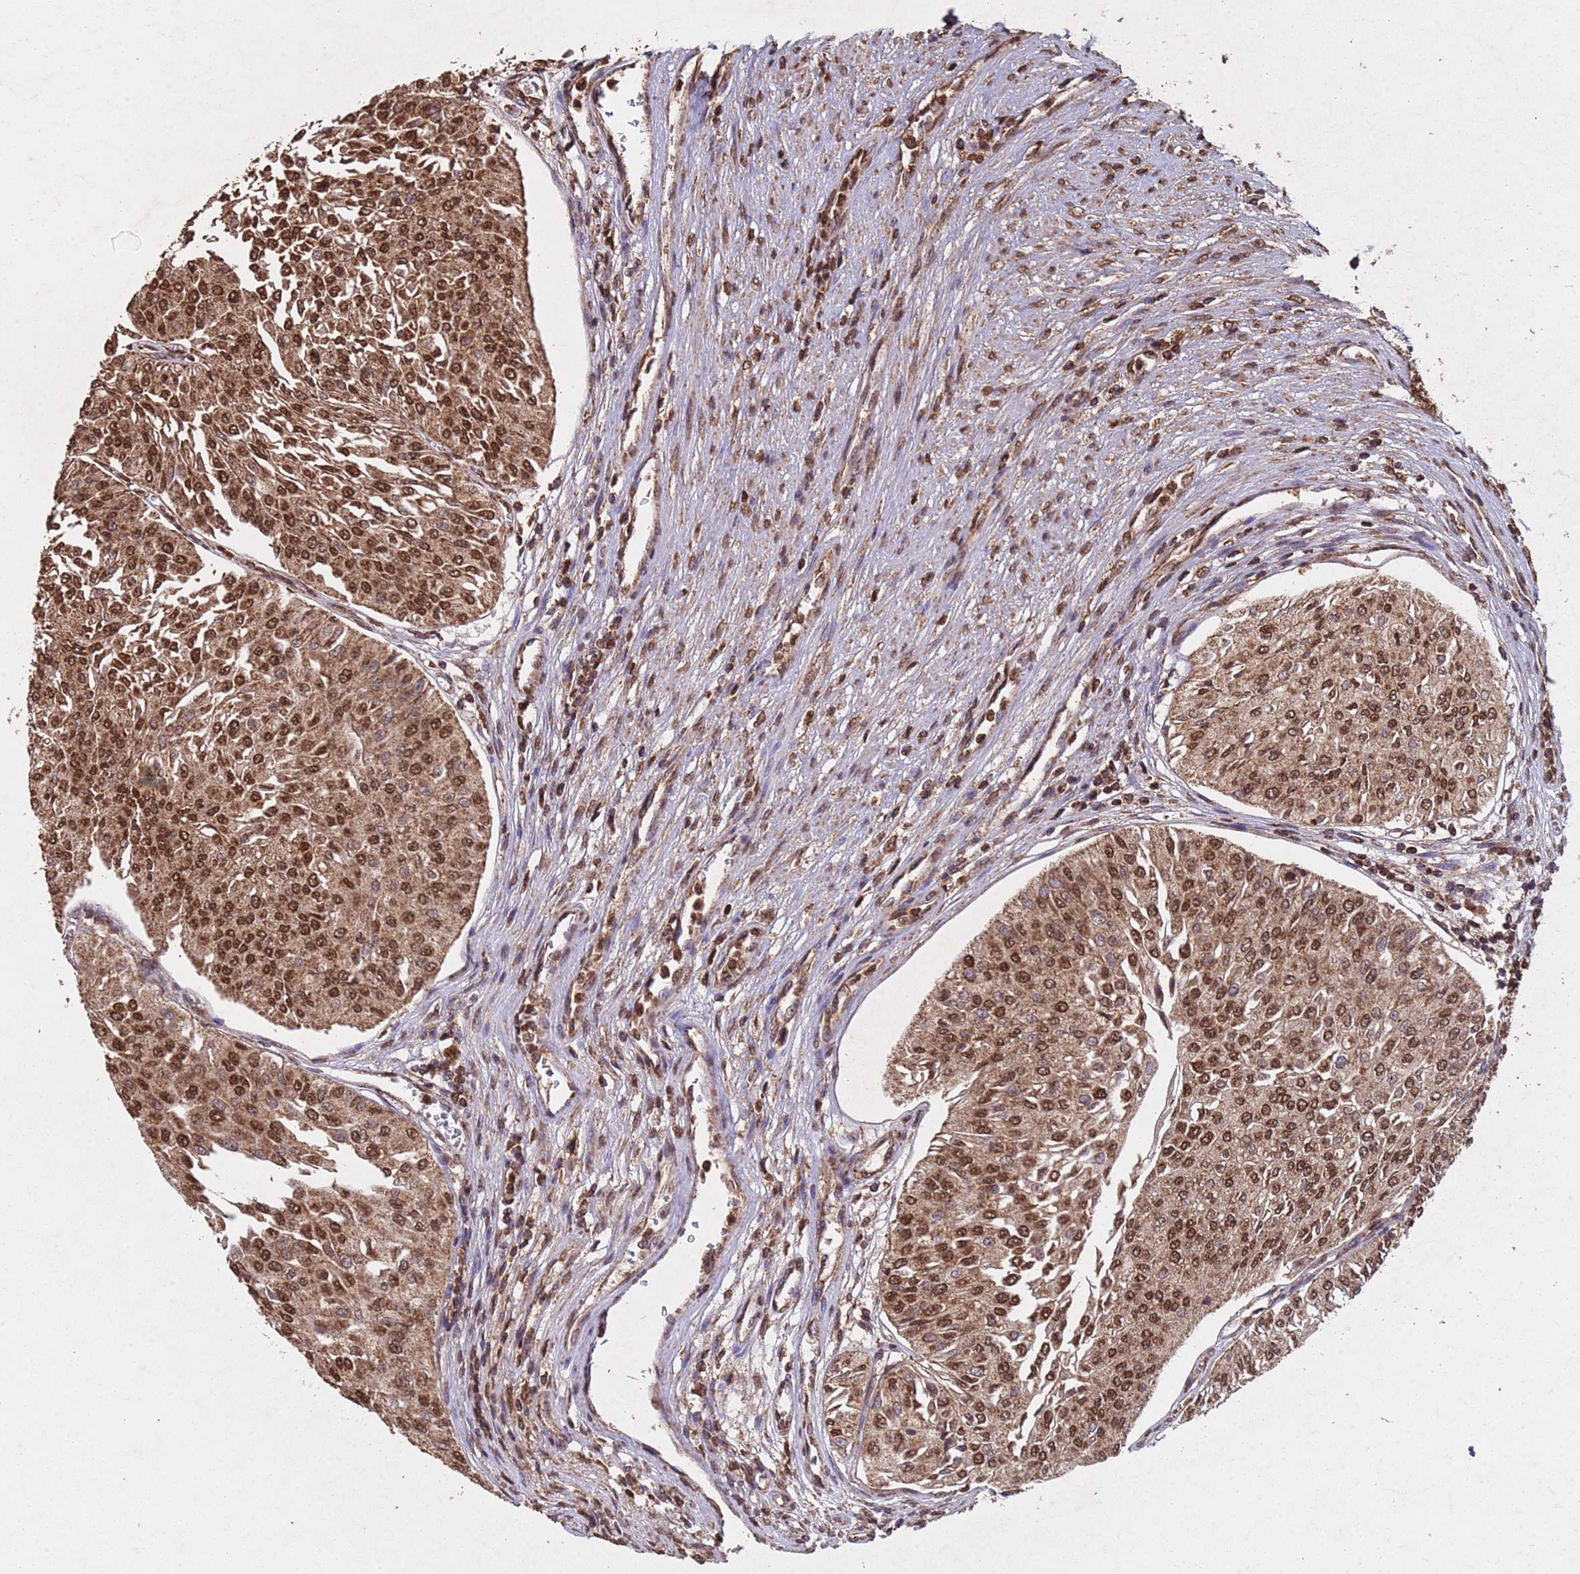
{"staining": {"intensity": "strong", "quantity": ">75%", "location": "cytoplasmic/membranous,nuclear"}, "tissue": "urothelial cancer", "cell_type": "Tumor cells", "image_type": "cancer", "snomed": [{"axis": "morphology", "description": "Urothelial carcinoma, Low grade"}, {"axis": "topography", "description": "Urinary bladder"}], "caption": "A histopathology image of human urothelial cancer stained for a protein reveals strong cytoplasmic/membranous and nuclear brown staining in tumor cells.", "gene": "HDAC10", "patient": {"sex": "male", "age": 67}}